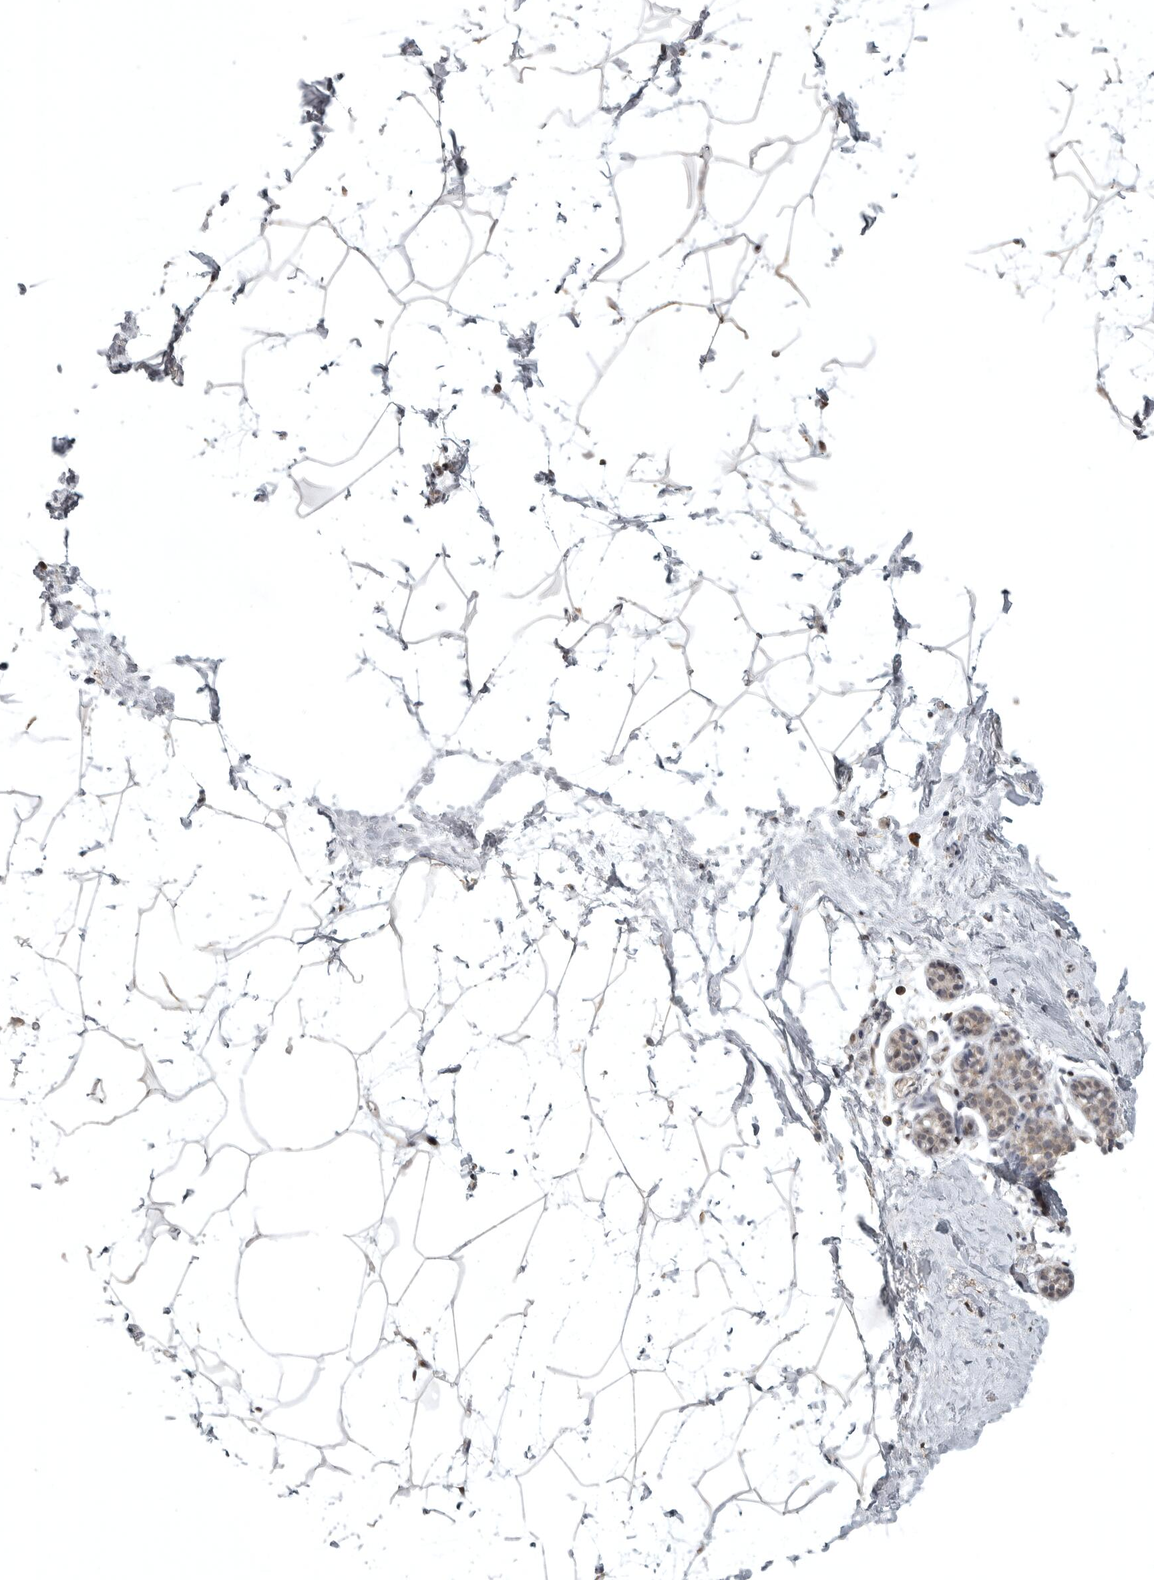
{"staining": {"intensity": "negative", "quantity": "none", "location": "none"}, "tissue": "breast", "cell_type": "Adipocytes", "image_type": "normal", "snomed": [{"axis": "morphology", "description": "Normal tissue, NOS"}, {"axis": "topography", "description": "Breast"}], "caption": "Adipocytes are negative for protein expression in normal human breast. (DAB immunohistochemistry with hematoxylin counter stain).", "gene": "POLE2", "patient": {"sex": "female", "age": 62}}